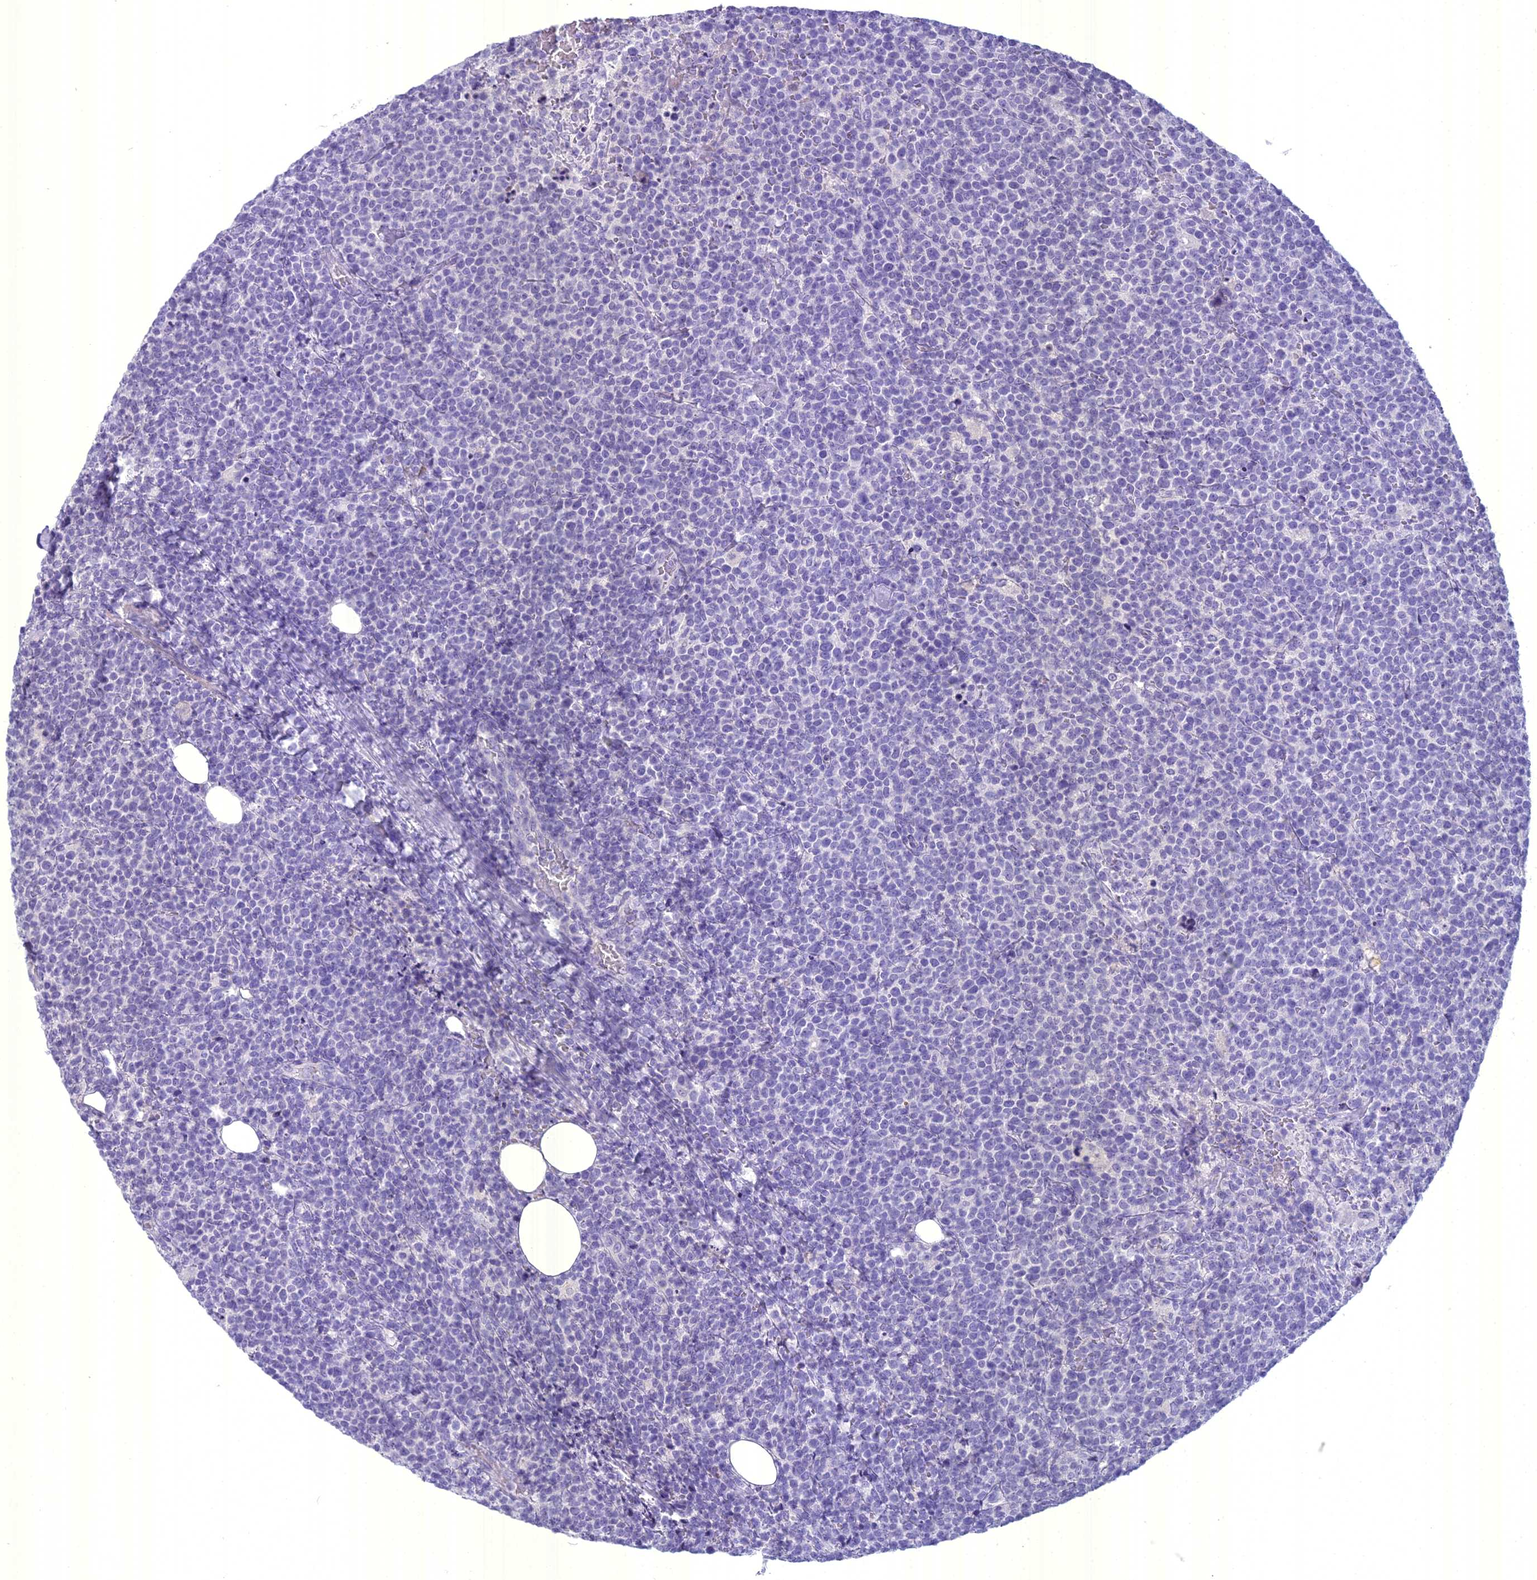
{"staining": {"intensity": "negative", "quantity": "none", "location": "none"}, "tissue": "lymphoma", "cell_type": "Tumor cells", "image_type": "cancer", "snomed": [{"axis": "morphology", "description": "Malignant lymphoma, non-Hodgkin's type, High grade"}, {"axis": "topography", "description": "Lymph node"}], "caption": "Immunohistochemistry (IHC) histopathology image of neoplastic tissue: human malignant lymphoma, non-Hodgkin's type (high-grade) stained with DAB demonstrates no significant protein expression in tumor cells.", "gene": "UNC80", "patient": {"sex": "male", "age": 61}}